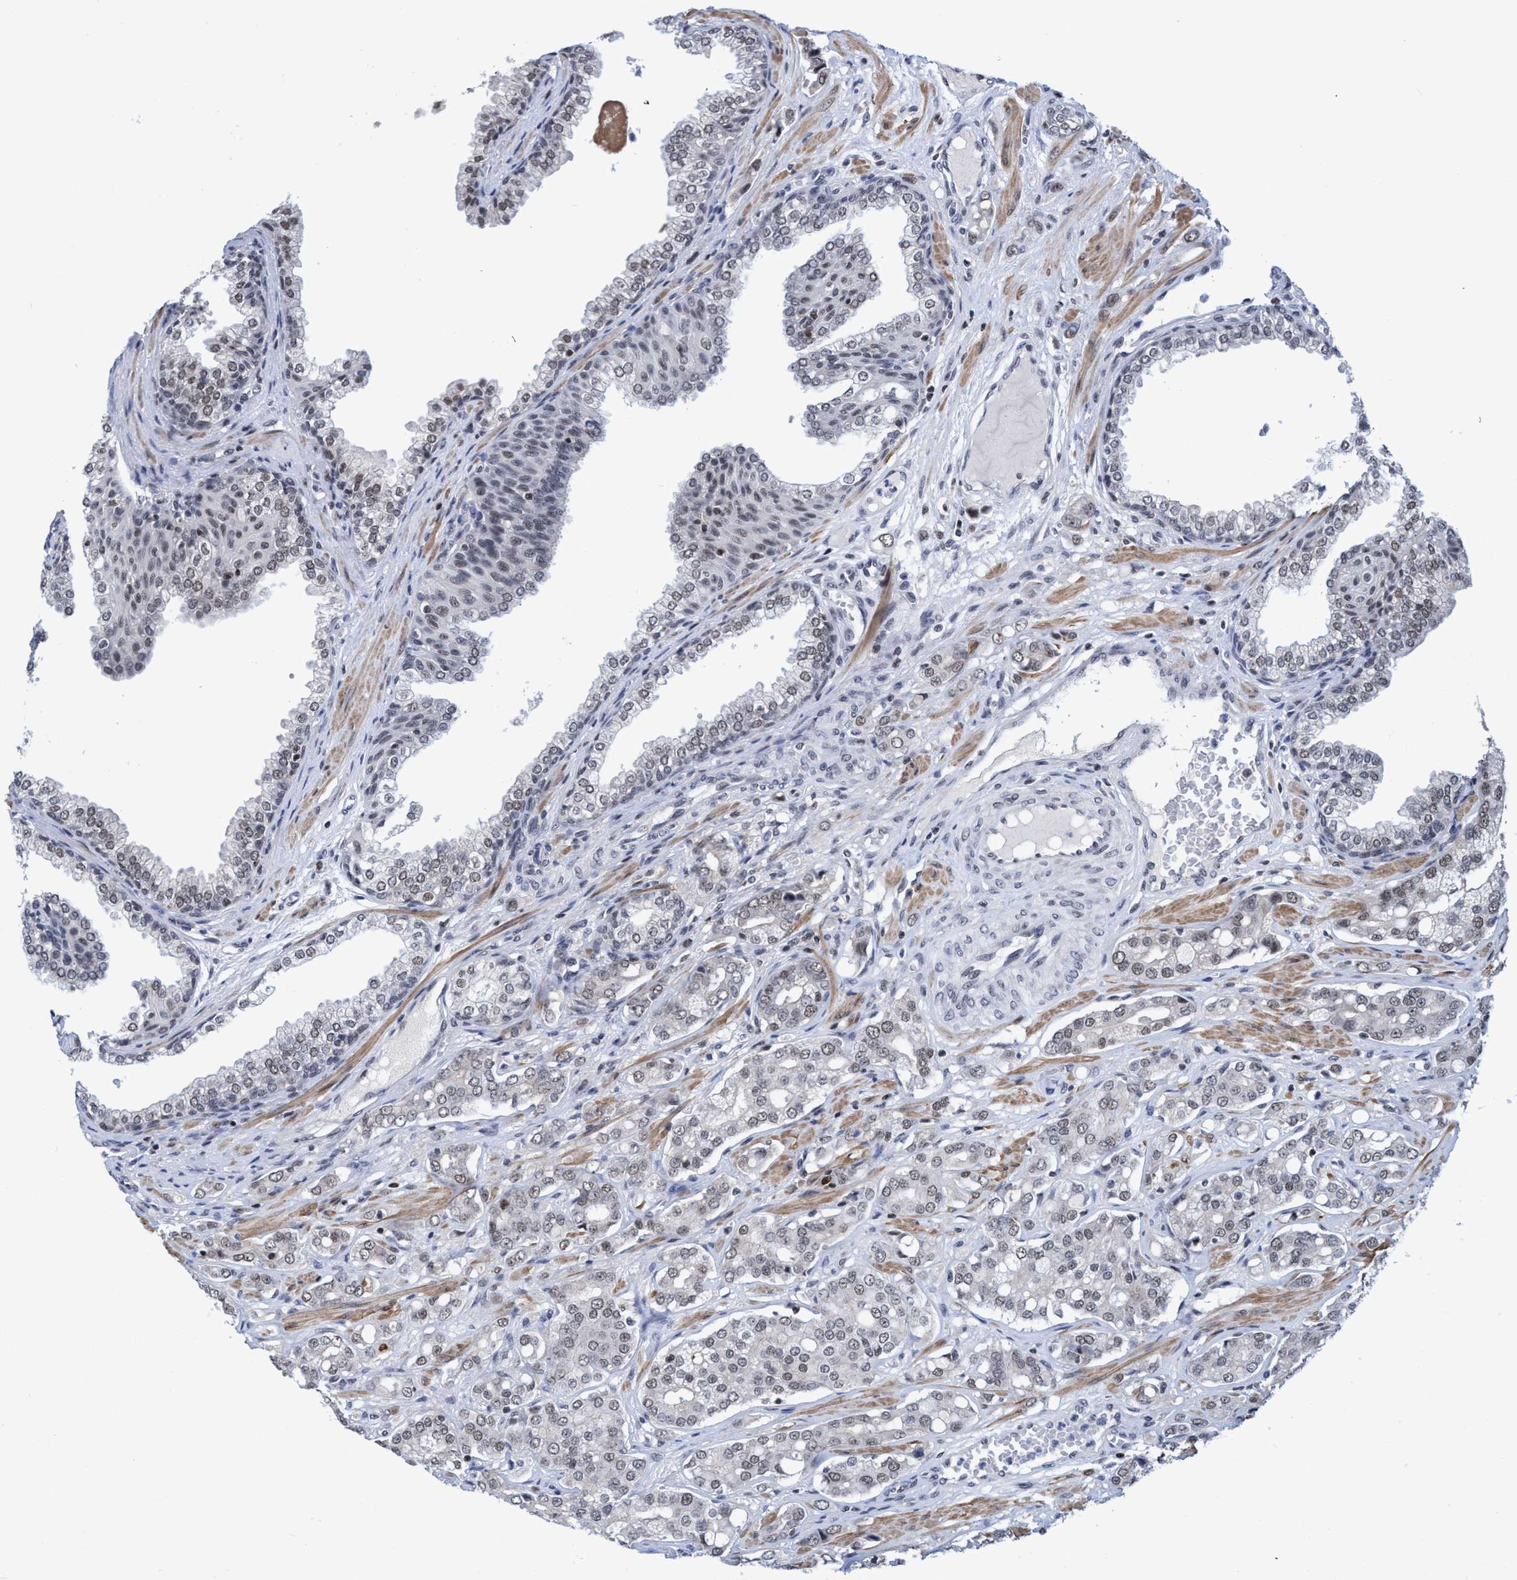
{"staining": {"intensity": "weak", "quantity": "<25%", "location": "nuclear"}, "tissue": "prostate cancer", "cell_type": "Tumor cells", "image_type": "cancer", "snomed": [{"axis": "morphology", "description": "Adenocarcinoma, High grade"}, {"axis": "topography", "description": "Prostate"}], "caption": "DAB immunohistochemical staining of human prostate cancer (high-grade adenocarcinoma) shows no significant positivity in tumor cells.", "gene": "C9orf78", "patient": {"sex": "male", "age": 52}}